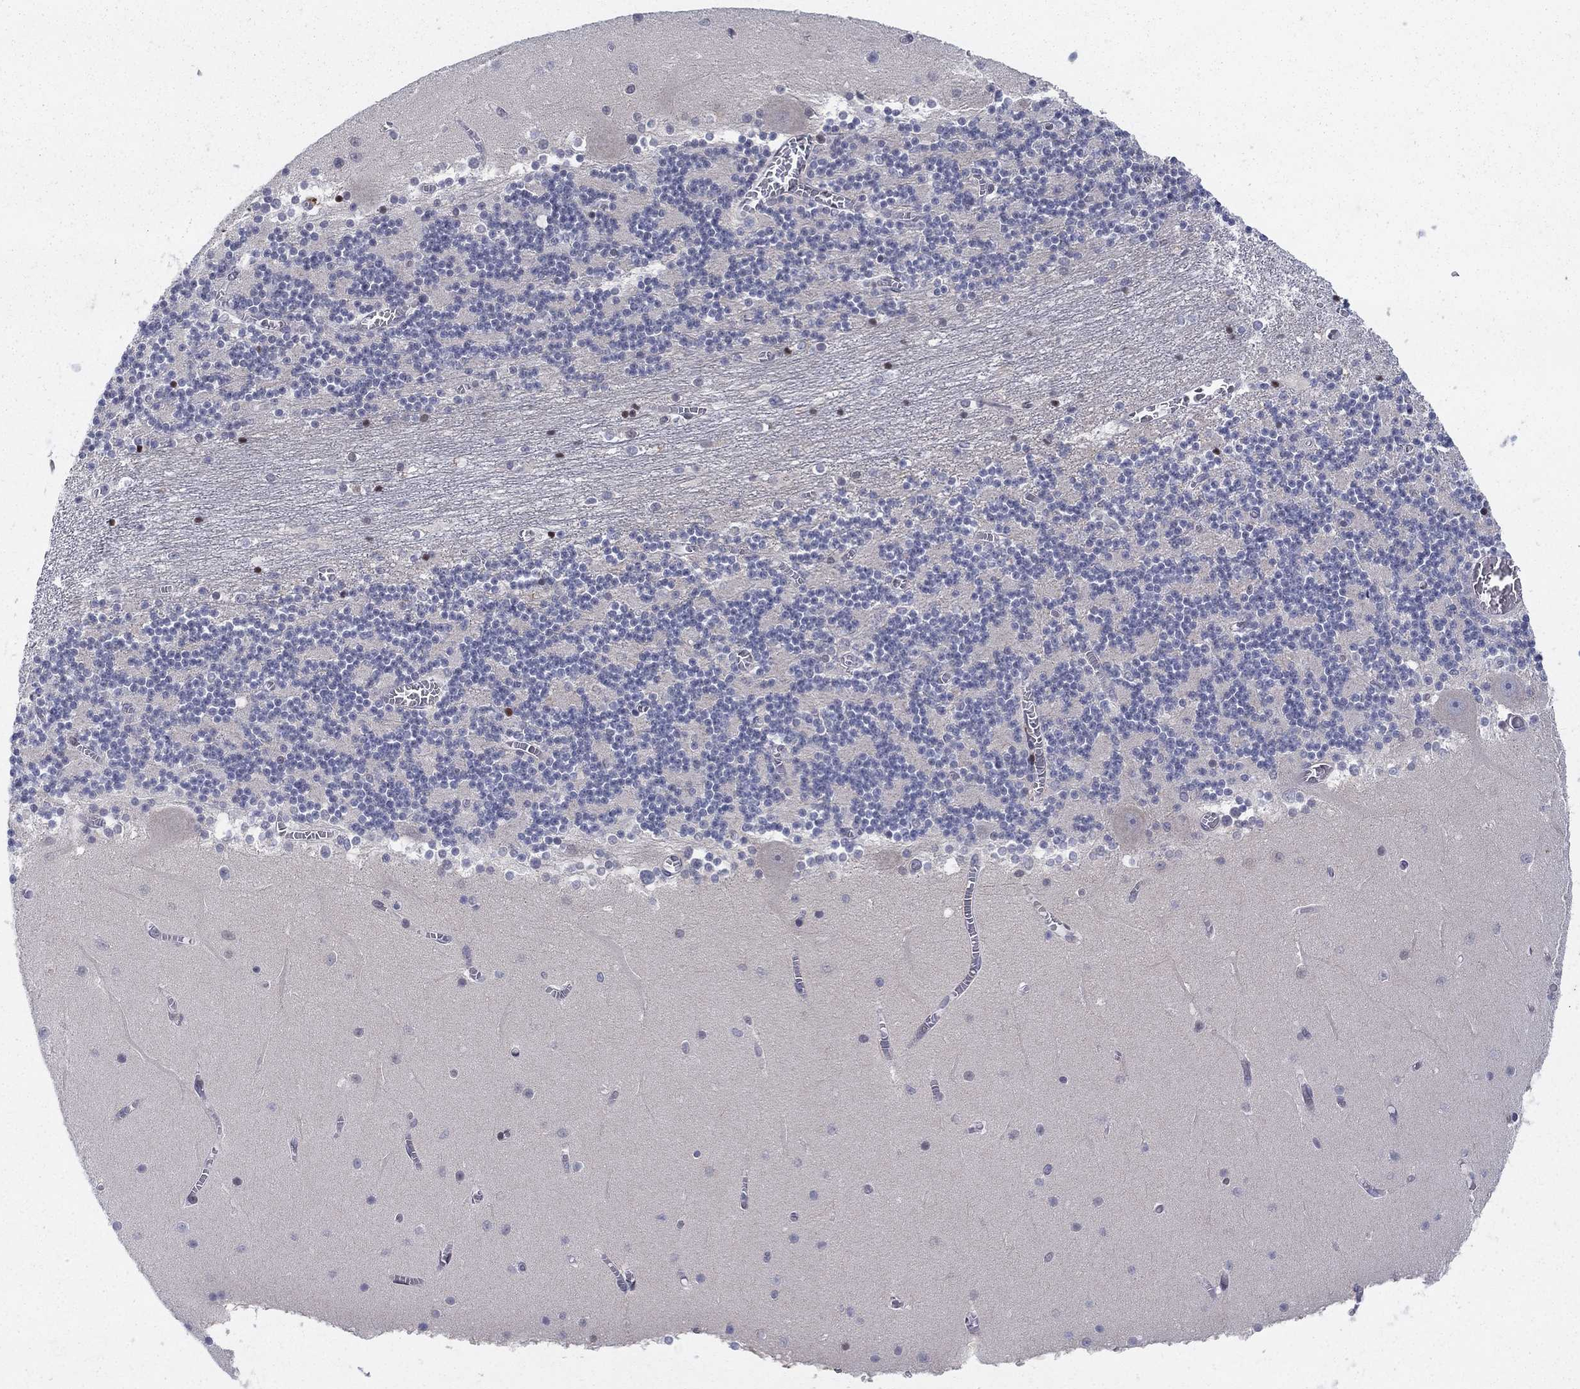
{"staining": {"intensity": "strong", "quantity": "<25%", "location": "cytoplasmic/membranous"}, "tissue": "cerebellum", "cell_type": "Cells in granular layer", "image_type": "normal", "snomed": [{"axis": "morphology", "description": "Normal tissue, NOS"}, {"axis": "topography", "description": "Cerebellum"}], "caption": "Brown immunohistochemical staining in unremarkable cerebellum displays strong cytoplasmic/membranous positivity in approximately <25% of cells in granular layer. (DAB = brown stain, brightfield microscopy at high magnification).", "gene": "ZNHIT3", "patient": {"sex": "female", "age": 28}}